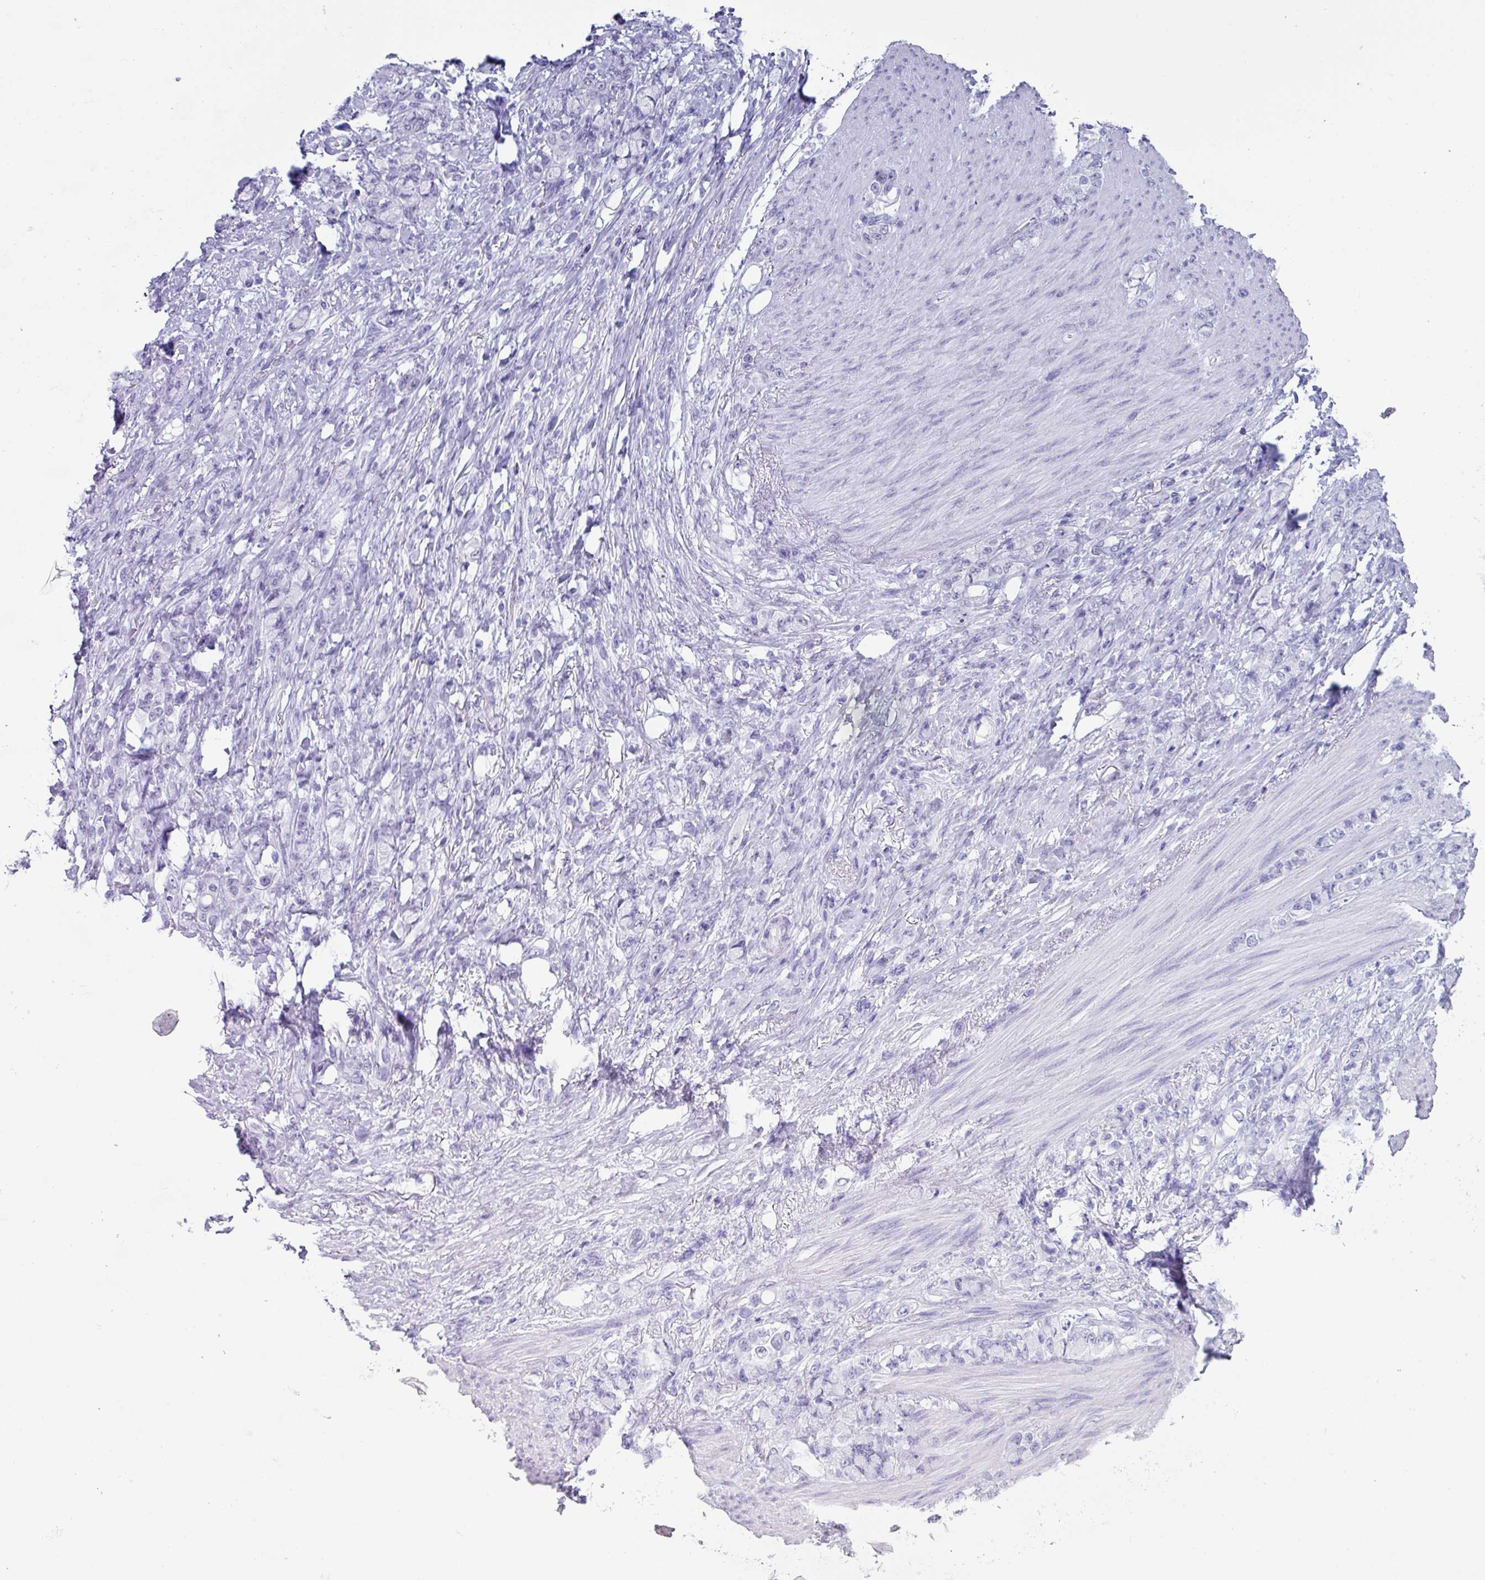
{"staining": {"intensity": "negative", "quantity": "none", "location": "none"}, "tissue": "stomach cancer", "cell_type": "Tumor cells", "image_type": "cancer", "snomed": [{"axis": "morphology", "description": "Normal tissue, NOS"}, {"axis": "morphology", "description": "Adenocarcinoma, NOS"}, {"axis": "topography", "description": "Stomach"}], "caption": "Protein analysis of adenocarcinoma (stomach) exhibits no significant staining in tumor cells.", "gene": "PUF60", "patient": {"sex": "female", "age": 79}}